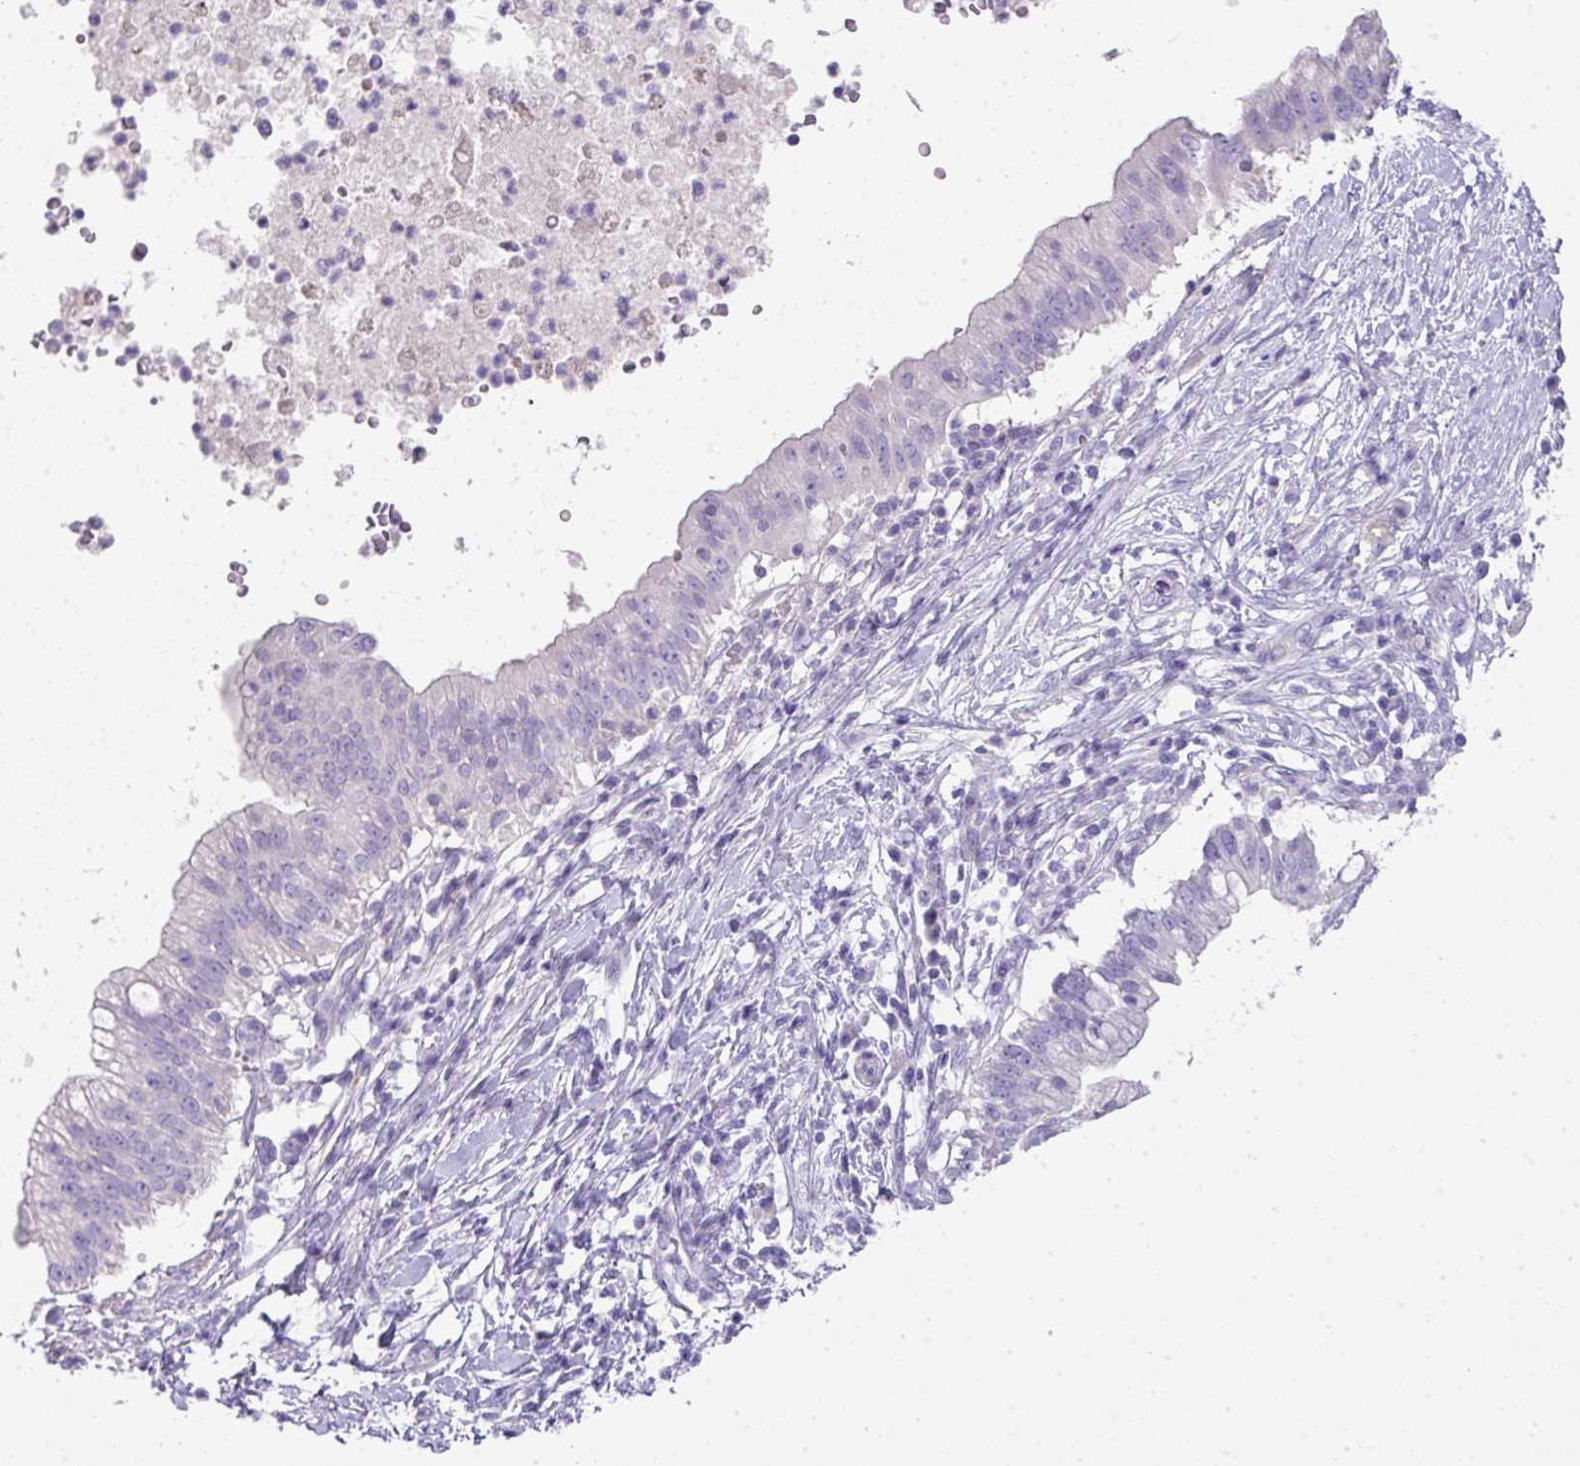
{"staining": {"intensity": "negative", "quantity": "none", "location": "none"}, "tissue": "pancreatic cancer", "cell_type": "Tumor cells", "image_type": "cancer", "snomed": [{"axis": "morphology", "description": "Adenocarcinoma, NOS"}, {"axis": "topography", "description": "Pancreas"}], "caption": "There is no significant expression in tumor cells of adenocarcinoma (pancreatic).", "gene": "GLI4", "patient": {"sex": "male", "age": 68}}